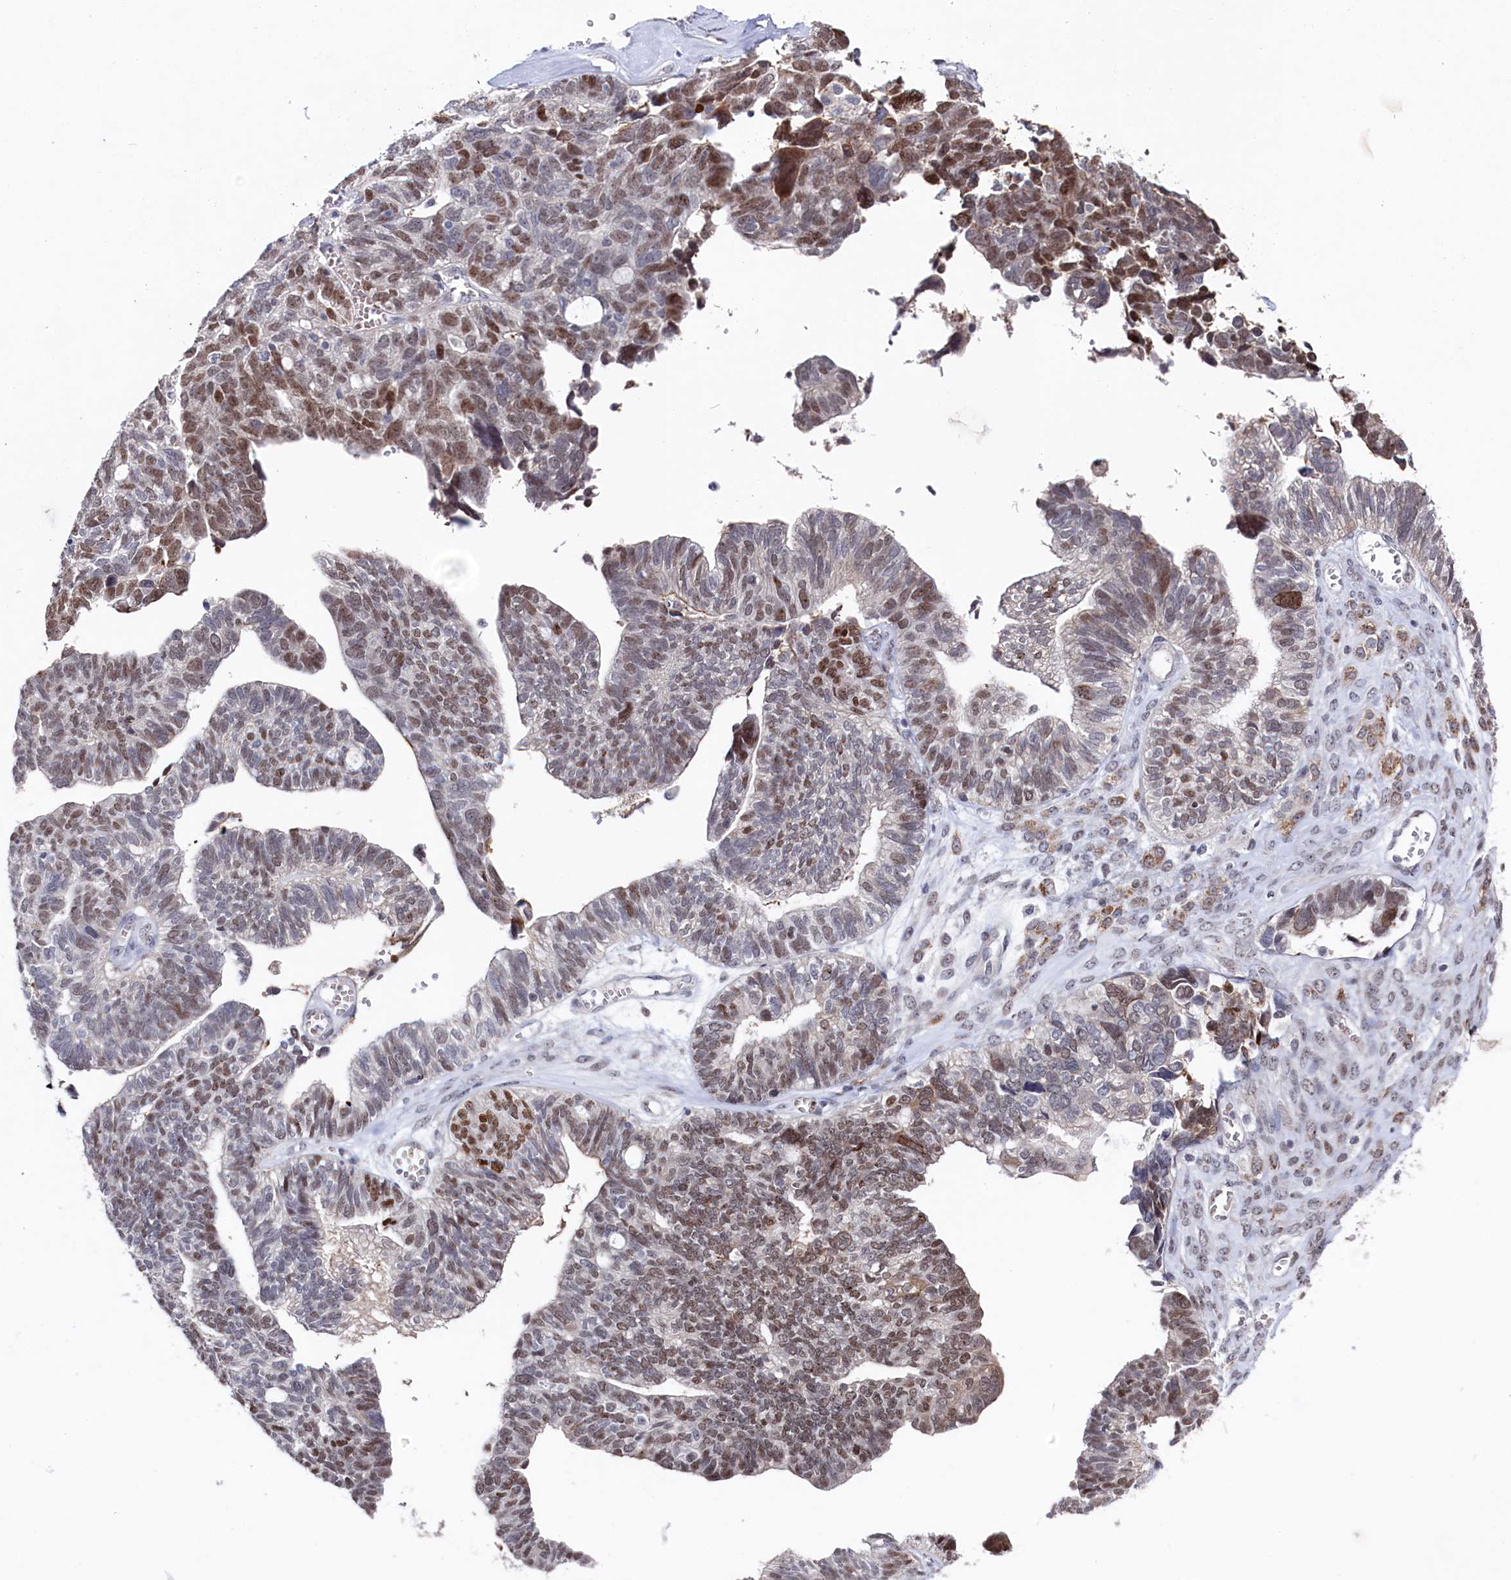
{"staining": {"intensity": "moderate", "quantity": "25%-75%", "location": "nuclear"}, "tissue": "ovarian cancer", "cell_type": "Tumor cells", "image_type": "cancer", "snomed": [{"axis": "morphology", "description": "Cystadenocarcinoma, serous, NOS"}, {"axis": "topography", "description": "Ovary"}], "caption": "Tumor cells reveal medium levels of moderate nuclear staining in about 25%-75% of cells in ovarian serous cystadenocarcinoma. (DAB (3,3'-diaminobenzidine) = brown stain, brightfield microscopy at high magnification).", "gene": "TIGD4", "patient": {"sex": "female", "age": 79}}